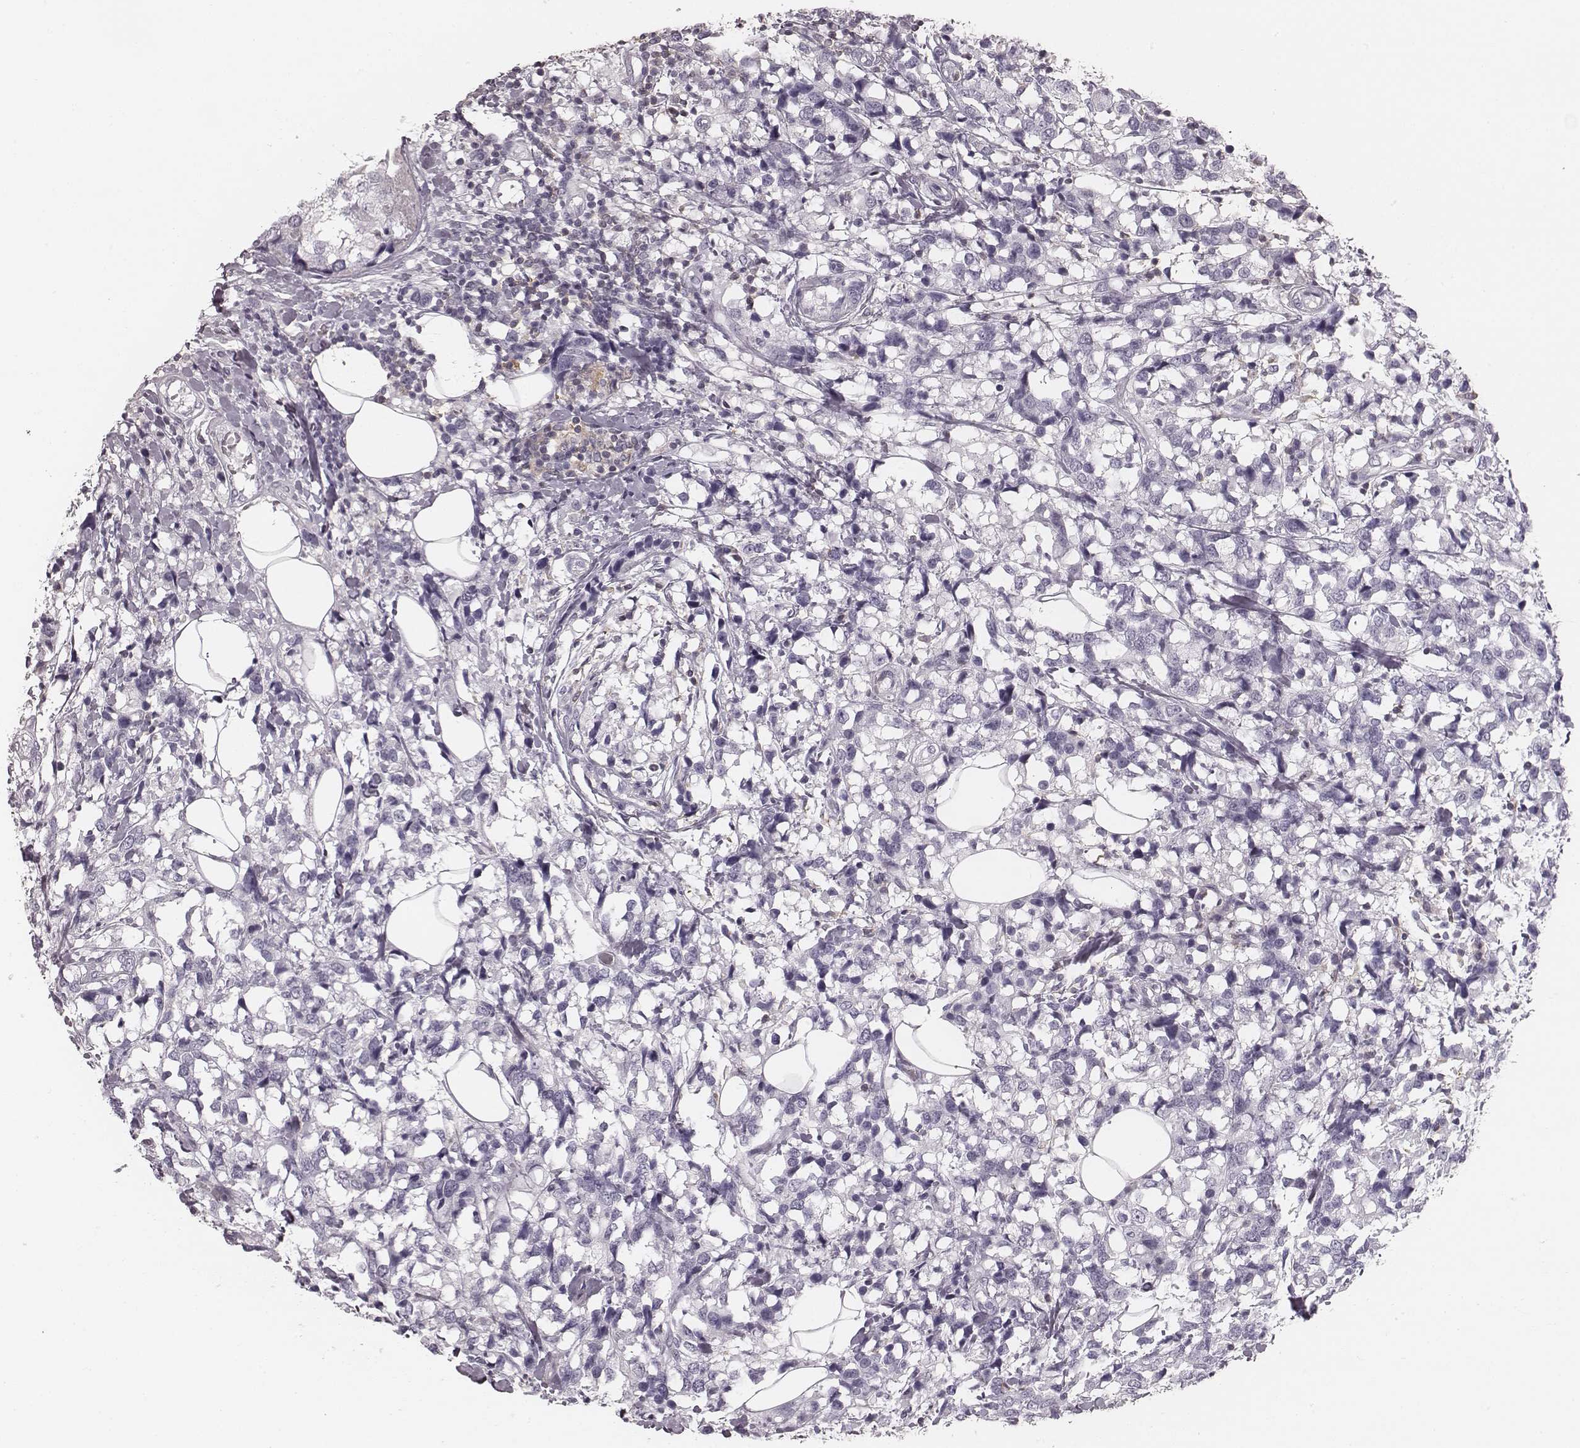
{"staining": {"intensity": "negative", "quantity": "none", "location": "none"}, "tissue": "breast cancer", "cell_type": "Tumor cells", "image_type": "cancer", "snomed": [{"axis": "morphology", "description": "Lobular carcinoma"}, {"axis": "topography", "description": "Breast"}], "caption": "High power microscopy histopathology image of an immunohistochemistry (IHC) image of breast cancer, revealing no significant positivity in tumor cells. The staining was performed using DAB (3,3'-diaminobenzidine) to visualize the protein expression in brown, while the nuclei were stained in blue with hematoxylin (Magnification: 20x).", "gene": "ZNF365", "patient": {"sex": "female", "age": 59}}